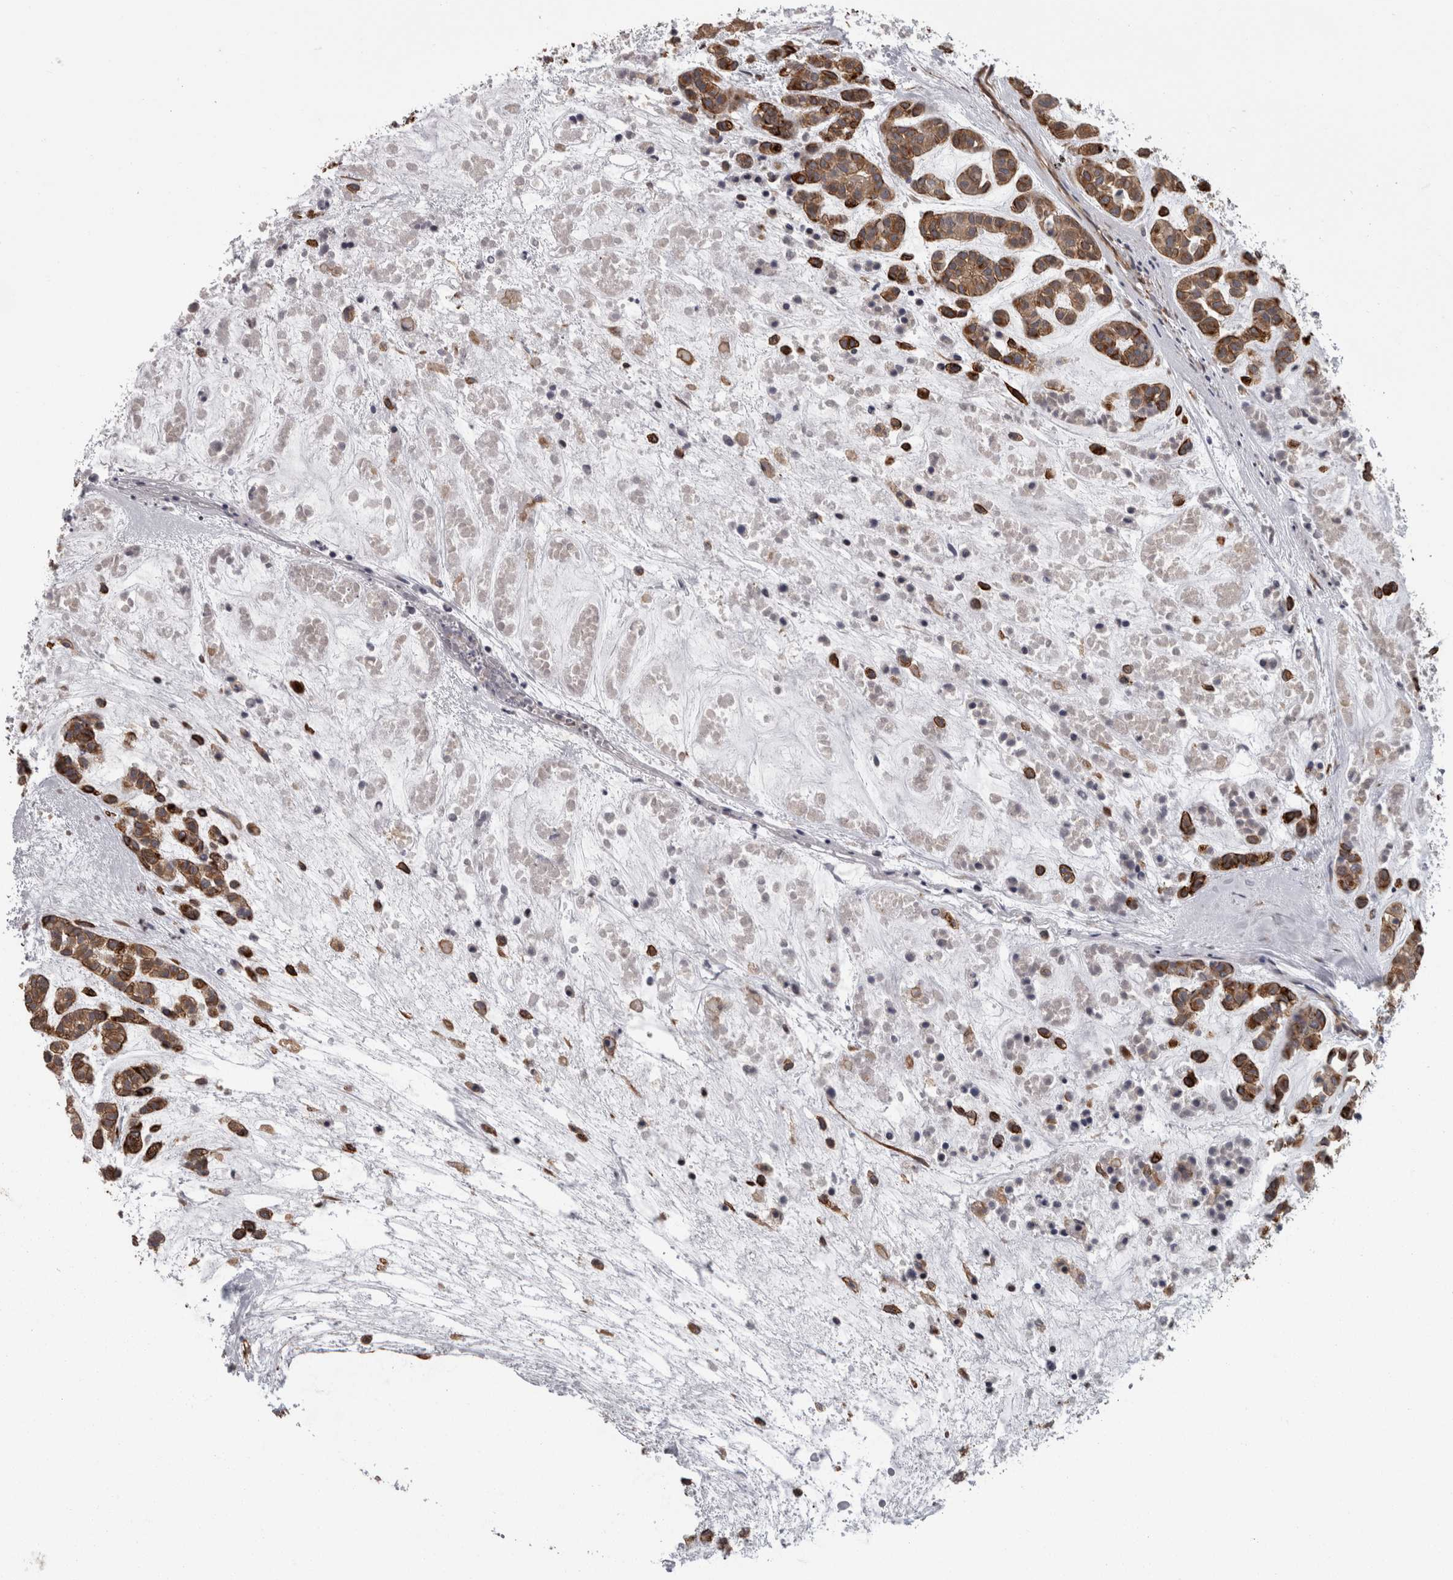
{"staining": {"intensity": "strong", "quantity": ">75%", "location": "cytoplasmic/membranous"}, "tissue": "head and neck cancer", "cell_type": "Tumor cells", "image_type": "cancer", "snomed": [{"axis": "morphology", "description": "Adenocarcinoma, NOS"}, {"axis": "morphology", "description": "Adenoma, NOS"}, {"axis": "topography", "description": "Head-Neck"}], "caption": "Human head and neck adenoma stained with a brown dye shows strong cytoplasmic/membranous positive expression in approximately >75% of tumor cells.", "gene": "RMDN1", "patient": {"sex": "female", "age": 55}}